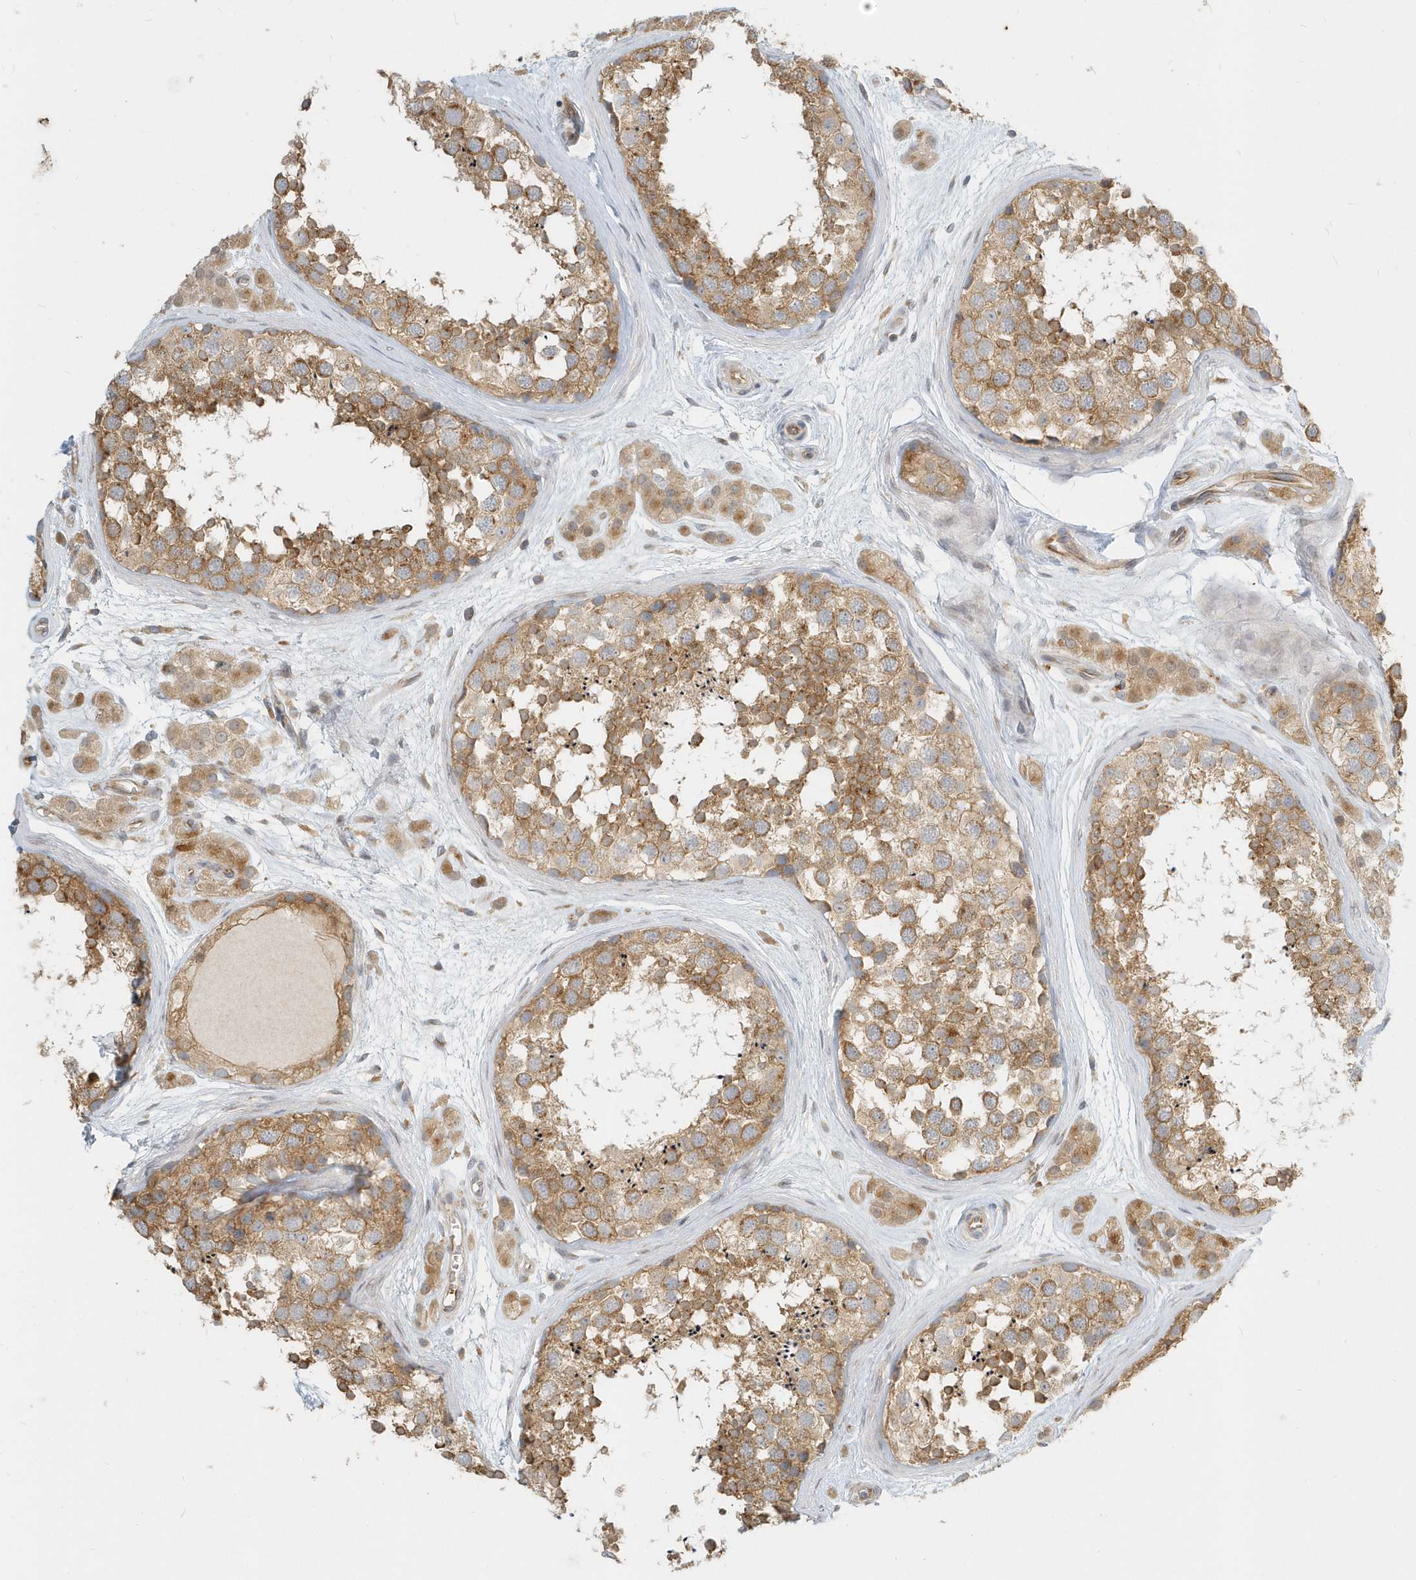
{"staining": {"intensity": "moderate", "quantity": ">75%", "location": "cytoplasmic/membranous"}, "tissue": "testis", "cell_type": "Cells in seminiferous ducts", "image_type": "normal", "snomed": [{"axis": "morphology", "description": "Normal tissue, NOS"}, {"axis": "topography", "description": "Testis"}], "caption": "Benign testis displays moderate cytoplasmic/membranous positivity in about >75% of cells in seminiferous ducts, visualized by immunohistochemistry. (Stains: DAB (3,3'-diaminobenzidine) in brown, nuclei in blue, Microscopy: brightfield microscopy at high magnification).", "gene": "NAPB", "patient": {"sex": "male", "age": 56}}